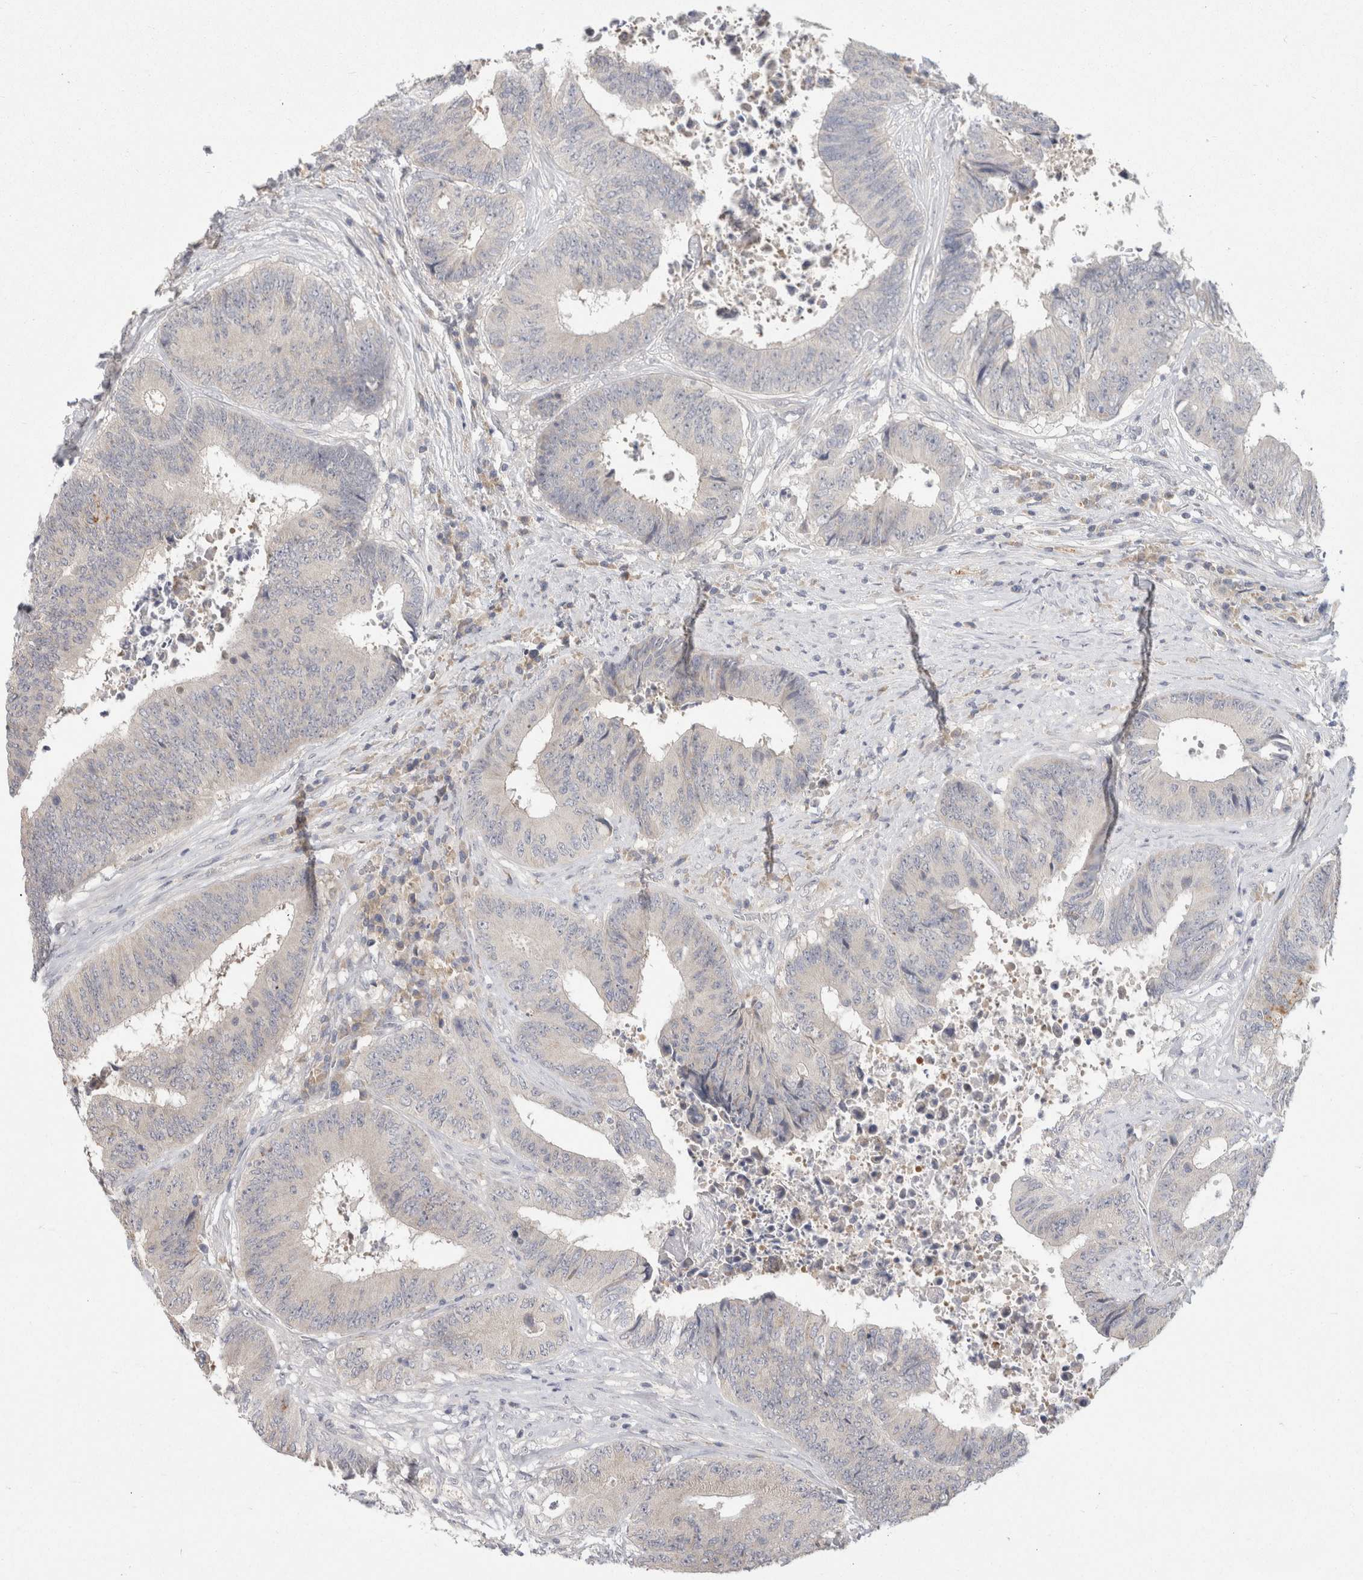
{"staining": {"intensity": "negative", "quantity": "none", "location": "none"}, "tissue": "colorectal cancer", "cell_type": "Tumor cells", "image_type": "cancer", "snomed": [{"axis": "morphology", "description": "Adenocarcinoma, NOS"}, {"axis": "topography", "description": "Rectum"}], "caption": "Immunohistochemistry (IHC) photomicrograph of human colorectal cancer stained for a protein (brown), which displays no positivity in tumor cells.", "gene": "CHRM4", "patient": {"sex": "male", "age": 72}}